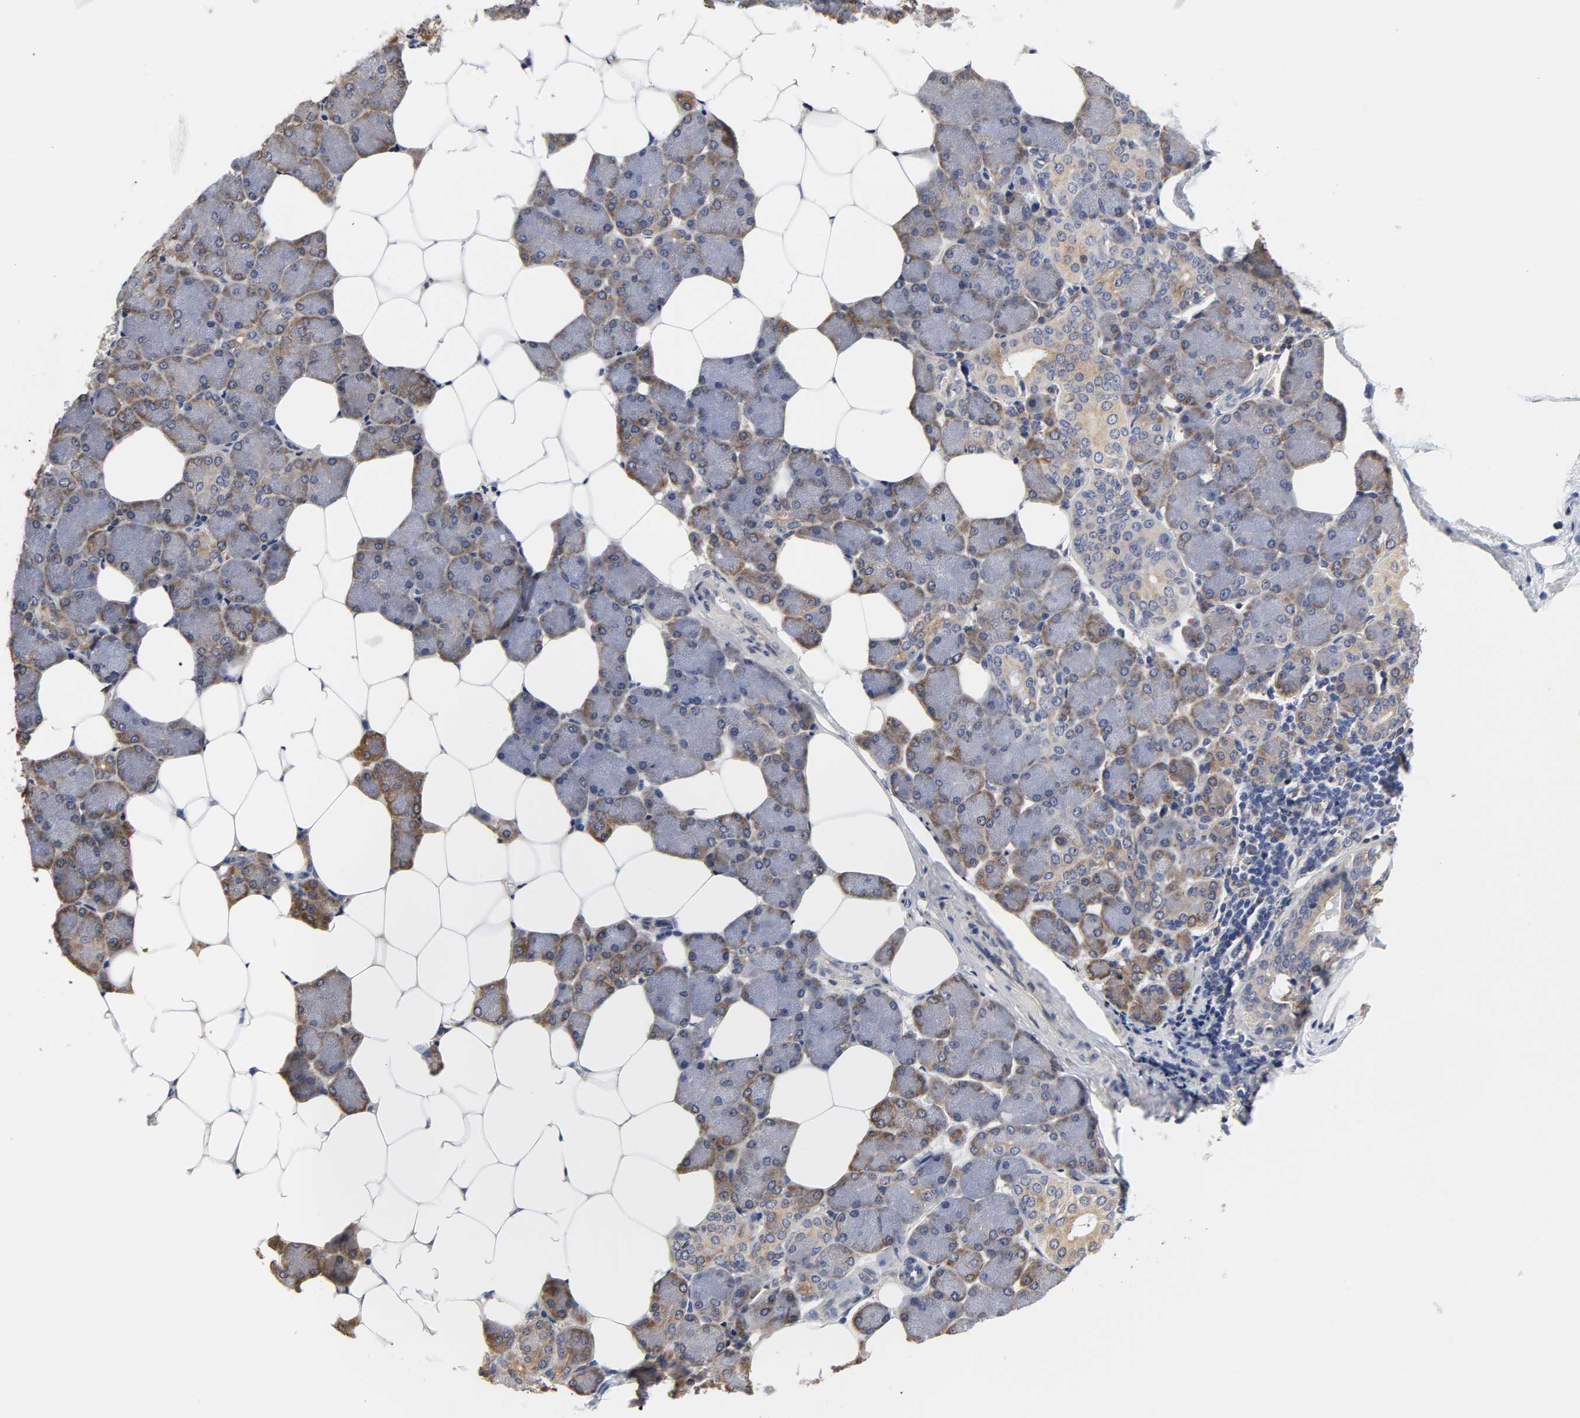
{"staining": {"intensity": "moderate", "quantity": ">75%", "location": "cytoplasmic/membranous"}, "tissue": "salivary gland", "cell_type": "Glandular cells", "image_type": "normal", "snomed": [{"axis": "morphology", "description": "Normal tissue, NOS"}, {"axis": "morphology", "description": "Adenoma, NOS"}, {"axis": "topography", "description": "Salivary gland"}], "caption": "IHC of benign salivary gland reveals medium levels of moderate cytoplasmic/membranous positivity in approximately >75% of glandular cells. (DAB IHC with brightfield microscopy, high magnification).", "gene": "HCK", "patient": {"sex": "female", "age": 32}}